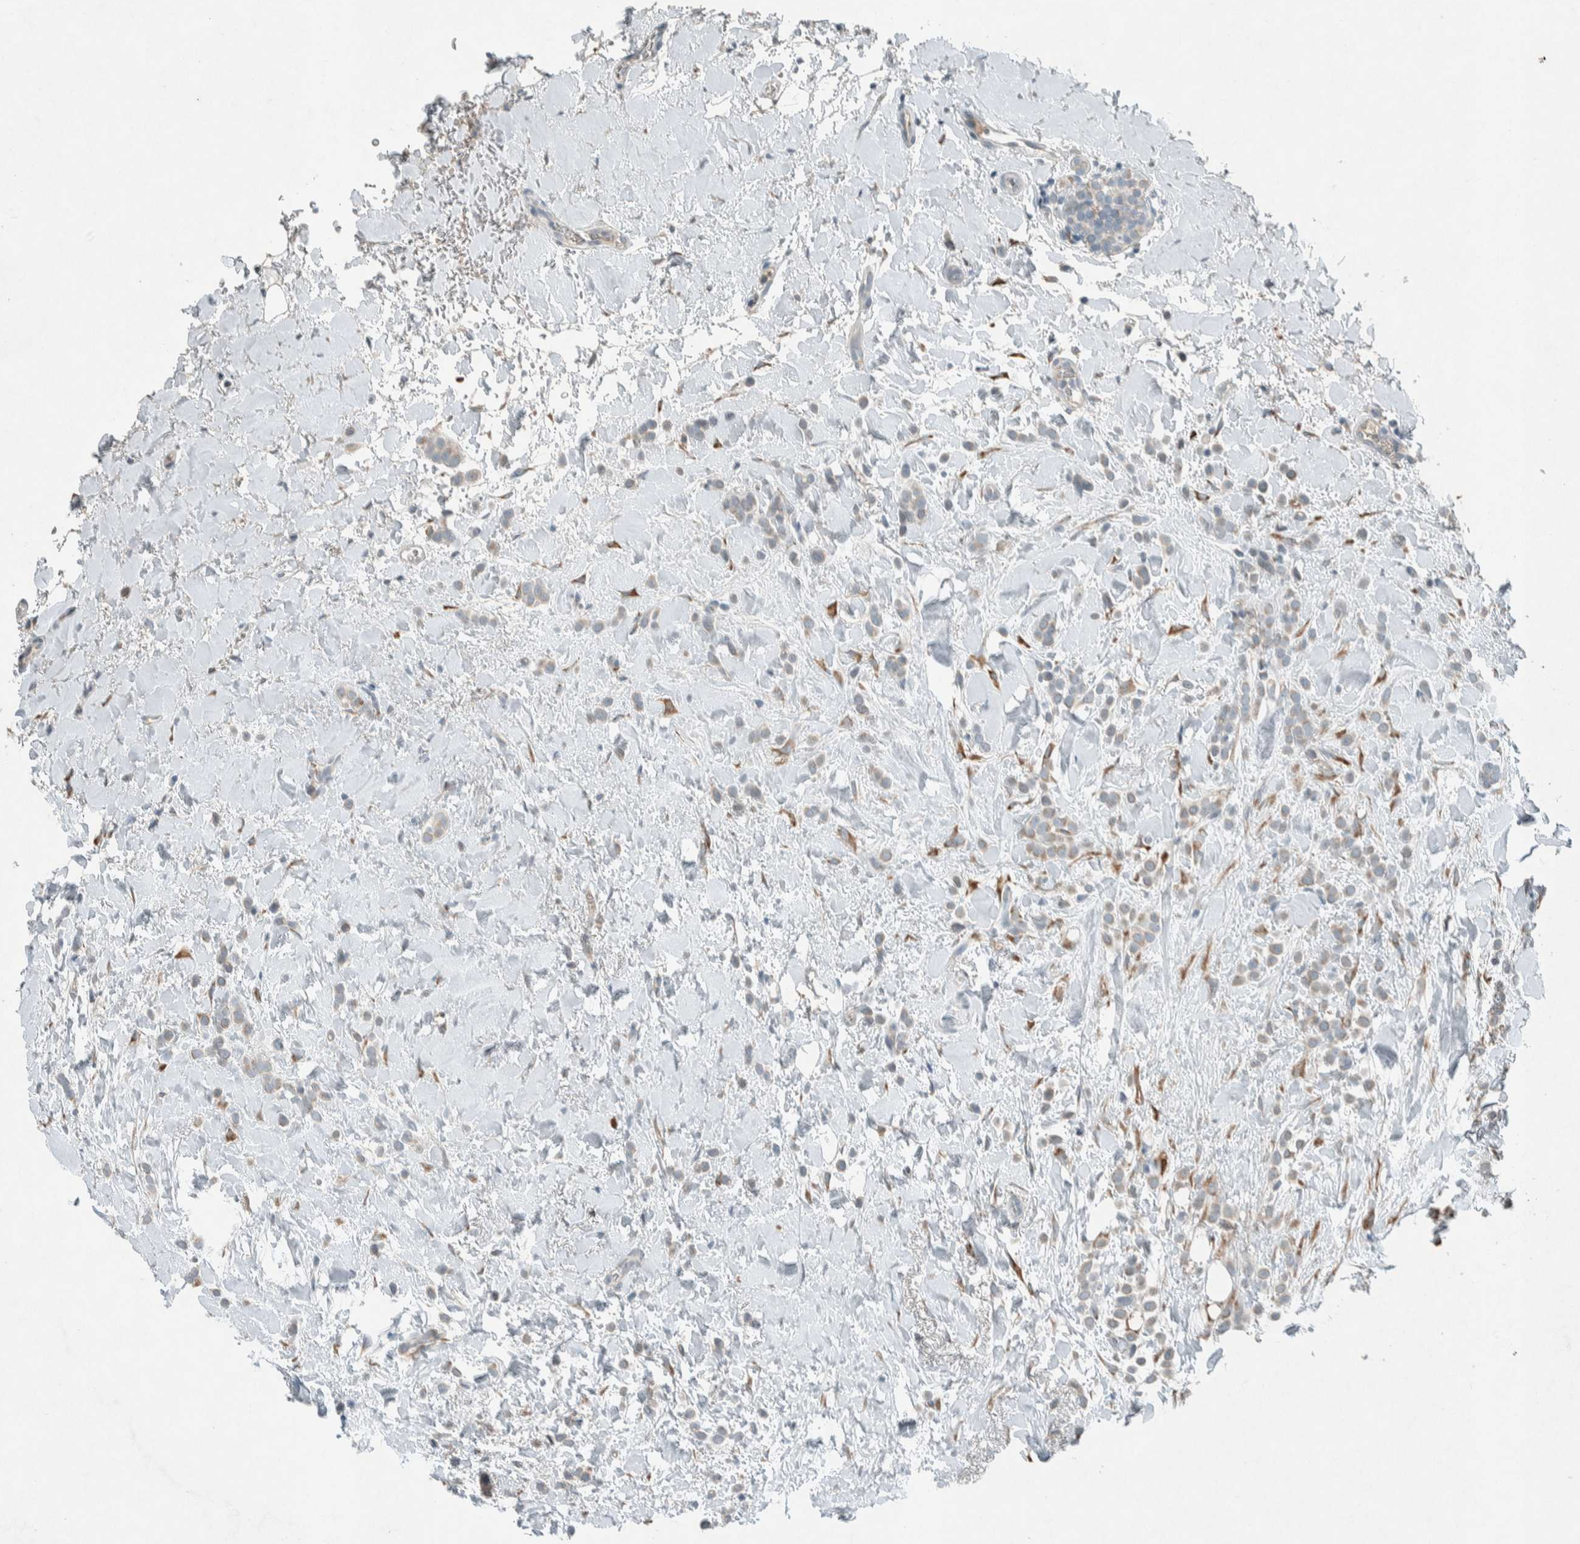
{"staining": {"intensity": "weak", "quantity": "<25%", "location": "cytoplasmic/membranous"}, "tissue": "breast cancer", "cell_type": "Tumor cells", "image_type": "cancer", "snomed": [{"axis": "morphology", "description": "Normal tissue, NOS"}, {"axis": "morphology", "description": "Lobular carcinoma"}, {"axis": "topography", "description": "Breast"}], "caption": "An immunohistochemistry image of breast cancer (lobular carcinoma) is shown. There is no staining in tumor cells of breast cancer (lobular carcinoma).", "gene": "CERCAM", "patient": {"sex": "female", "age": 50}}